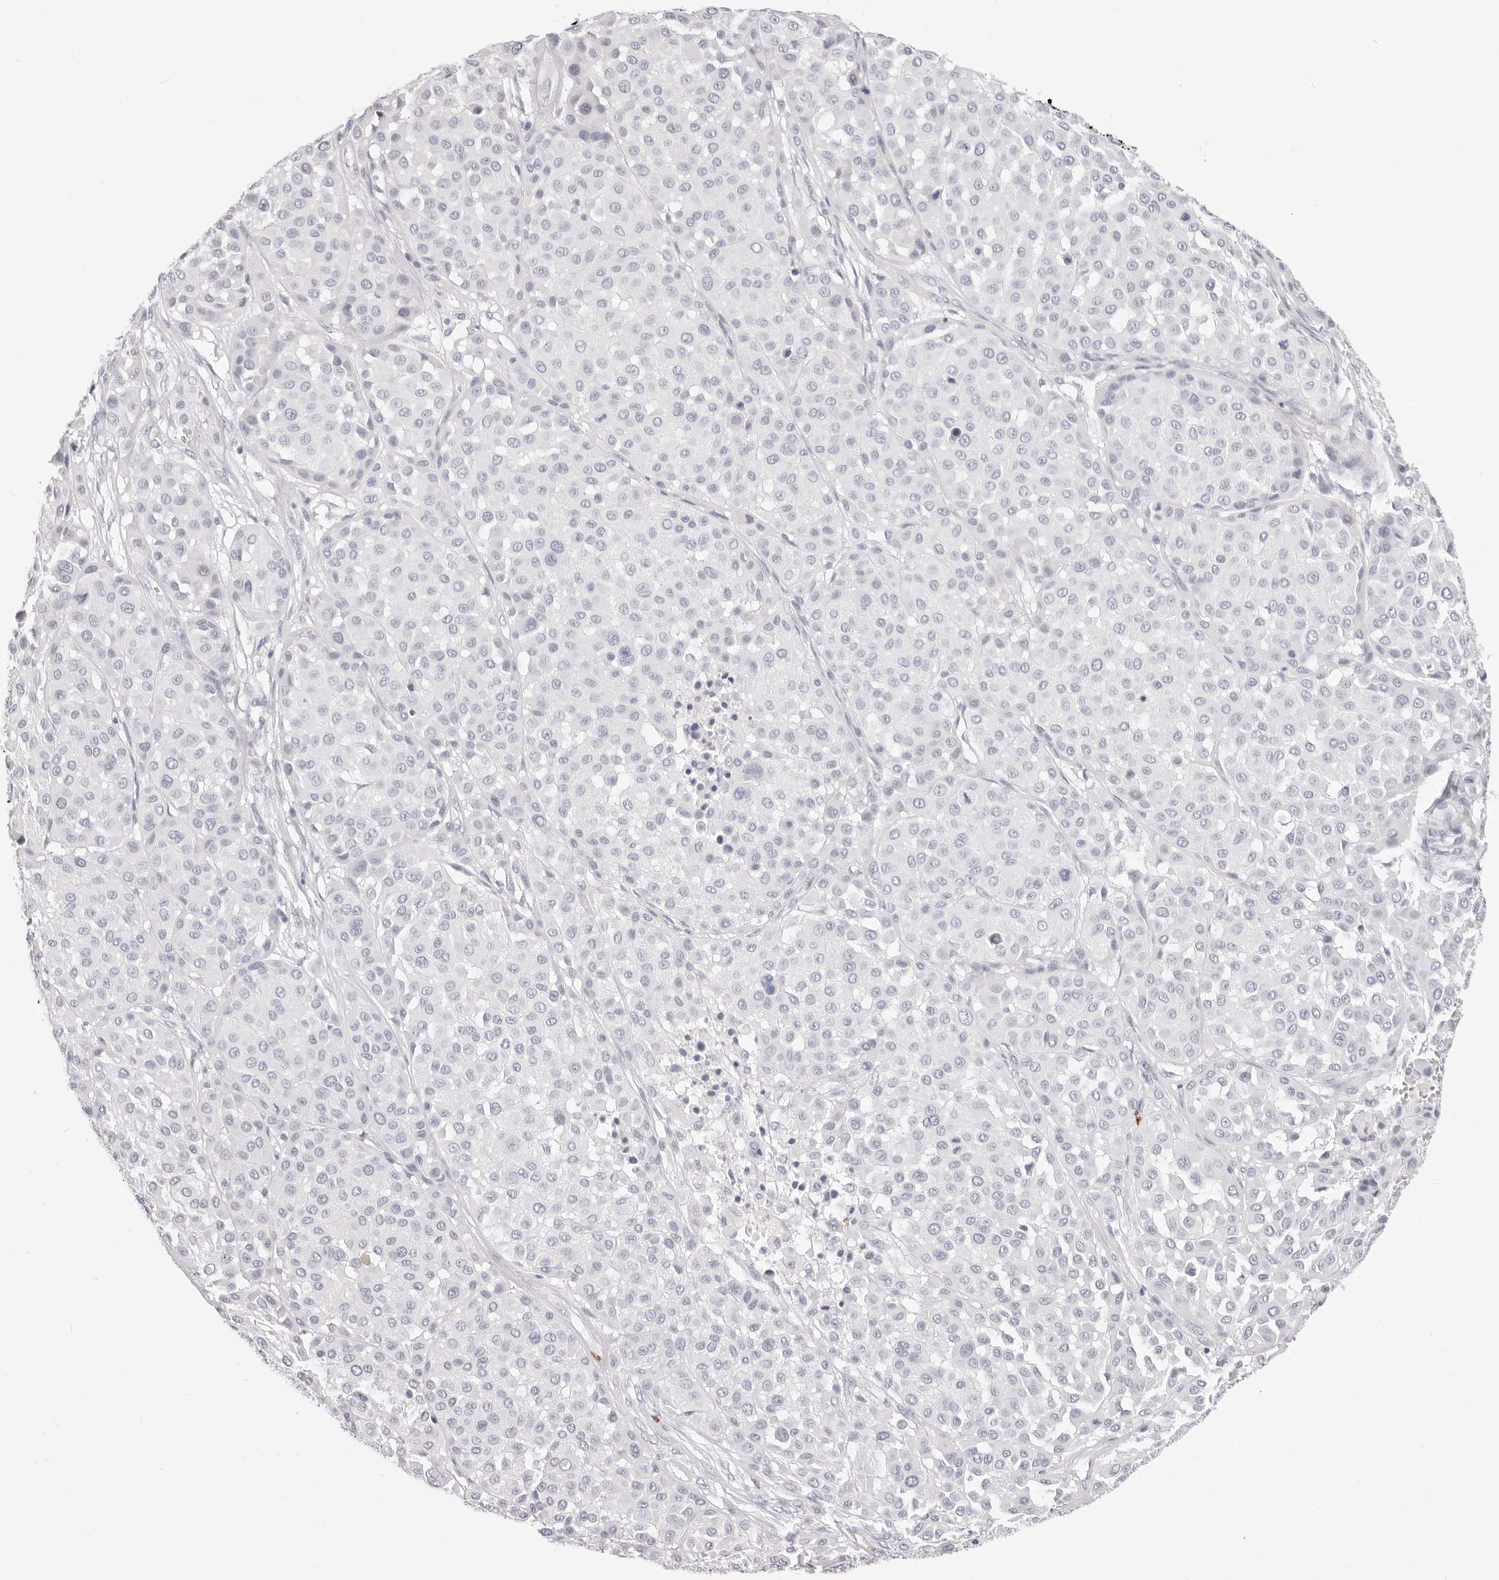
{"staining": {"intensity": "negative", "quantity": "none", "location": "none"}, "tissue": "melanoma", "cell_type": "Tumor cells", "image_type": "cancer", "snomed": [{"axis": "morphology", "description": "Malignant melanoma, Metastatic site"}, {"axis": "topography", "description": "Soft tissue"}], "caption": "IHC micrograph of human melanoma stained for a protein (brown), which displays no positivity in tumor cells.", "gene": "CAMP", "patient": {"sex": "male", "age": 41}}